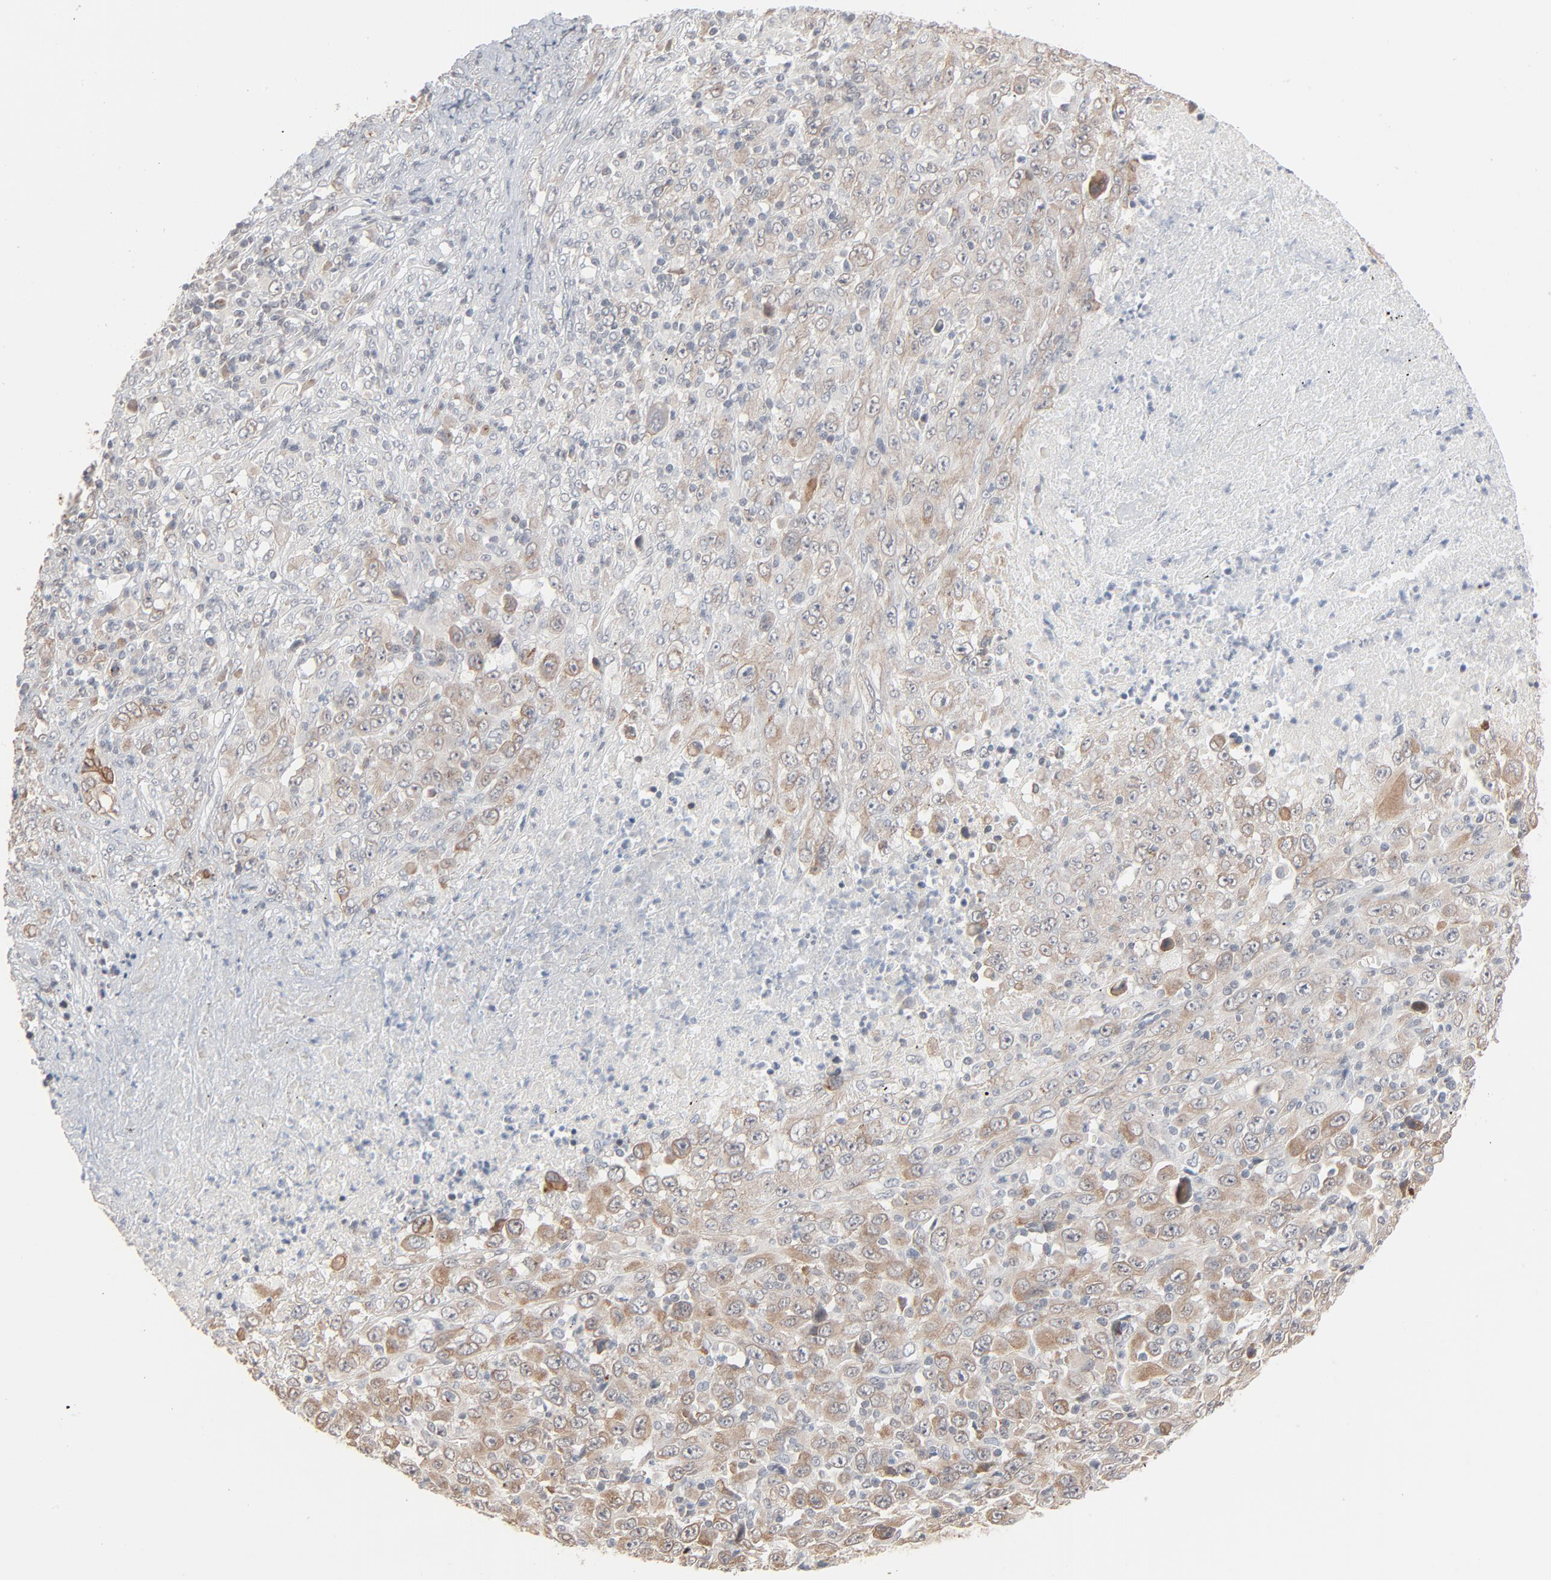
{"staining": {"intensity": "weak", "quantity": ">75%", "location": "cytoplasmic/membranous"}, "tissue": "melanoma", "cell_type": "Tumor cells", "image_type": "cancer", "snomed": [{"axis": "morphology", "description": "Malignant melanoma, Metastatic site"}, {"axis": "topography", "description": "Skin"}], "caption": "The micrograph shows staining of melanoma, revealing weak cytoplasmic/membranous protein positivity (brown color) within tumor cells.", "gene": "ITPR3", "patient": {"sex": "female", "age": 56}}